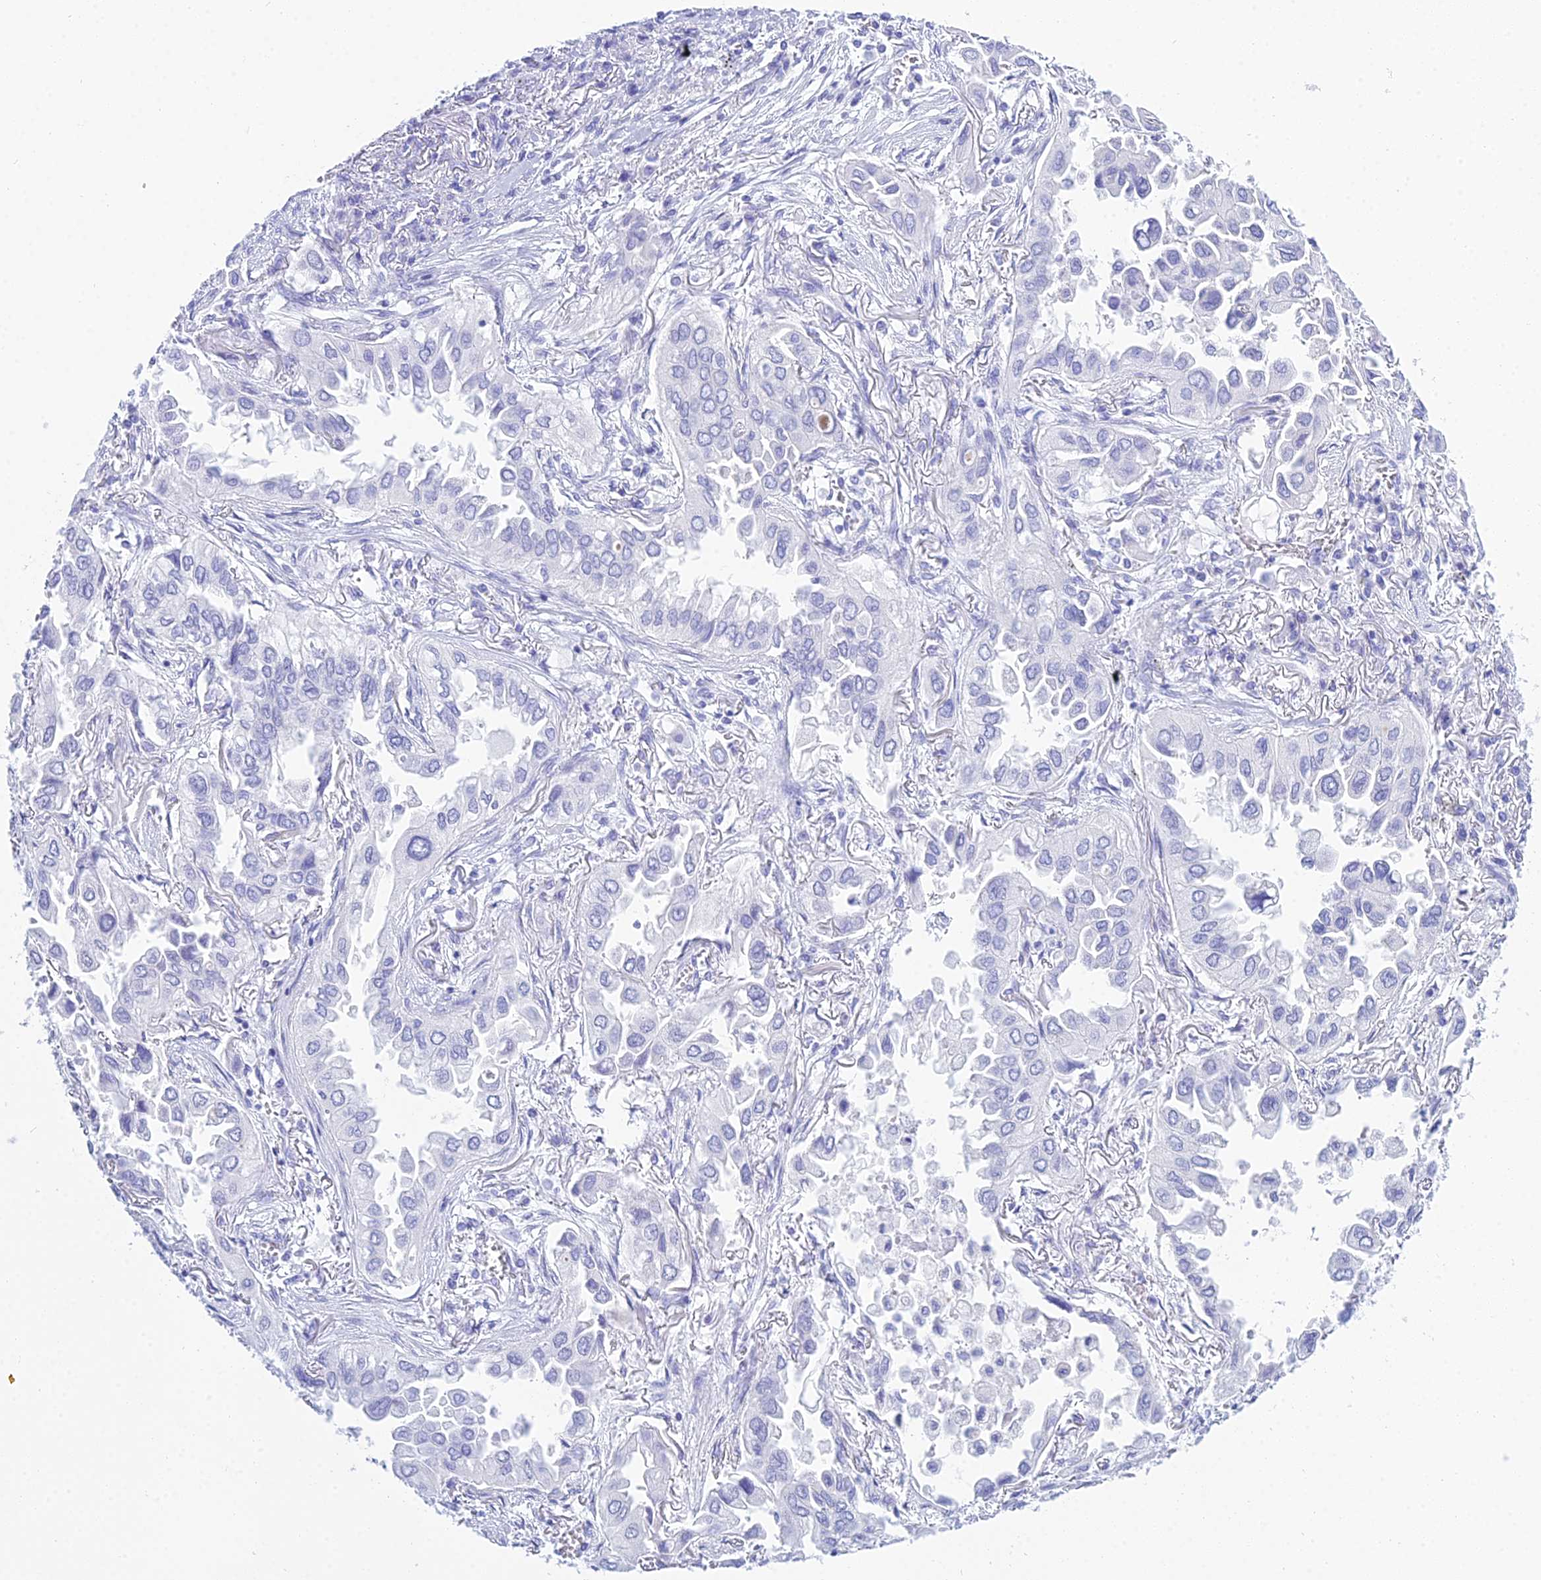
{"staining": {"intensity": "negative", "quantity": "none", "location": "none"}, "tissue": "lung cancer", "cell_type": "Tumor cells", "image_type": "cancer", "snomed": [{"axis": "morphology", "description": "Adenocarcinoma, NOS"}, {"axis": "topography", "description": "Lung"}], "caption": "Immunohistochemical staining of human lung cancer displays no significant staining in tumor cells. The staining is performed using DAB (3,3'-diaminobenzidine) brown chromogen with nuclei counter-stained in using hematoxylin.", "gene": "PATE4", "patient": {"sex": "female", "age": 76}}